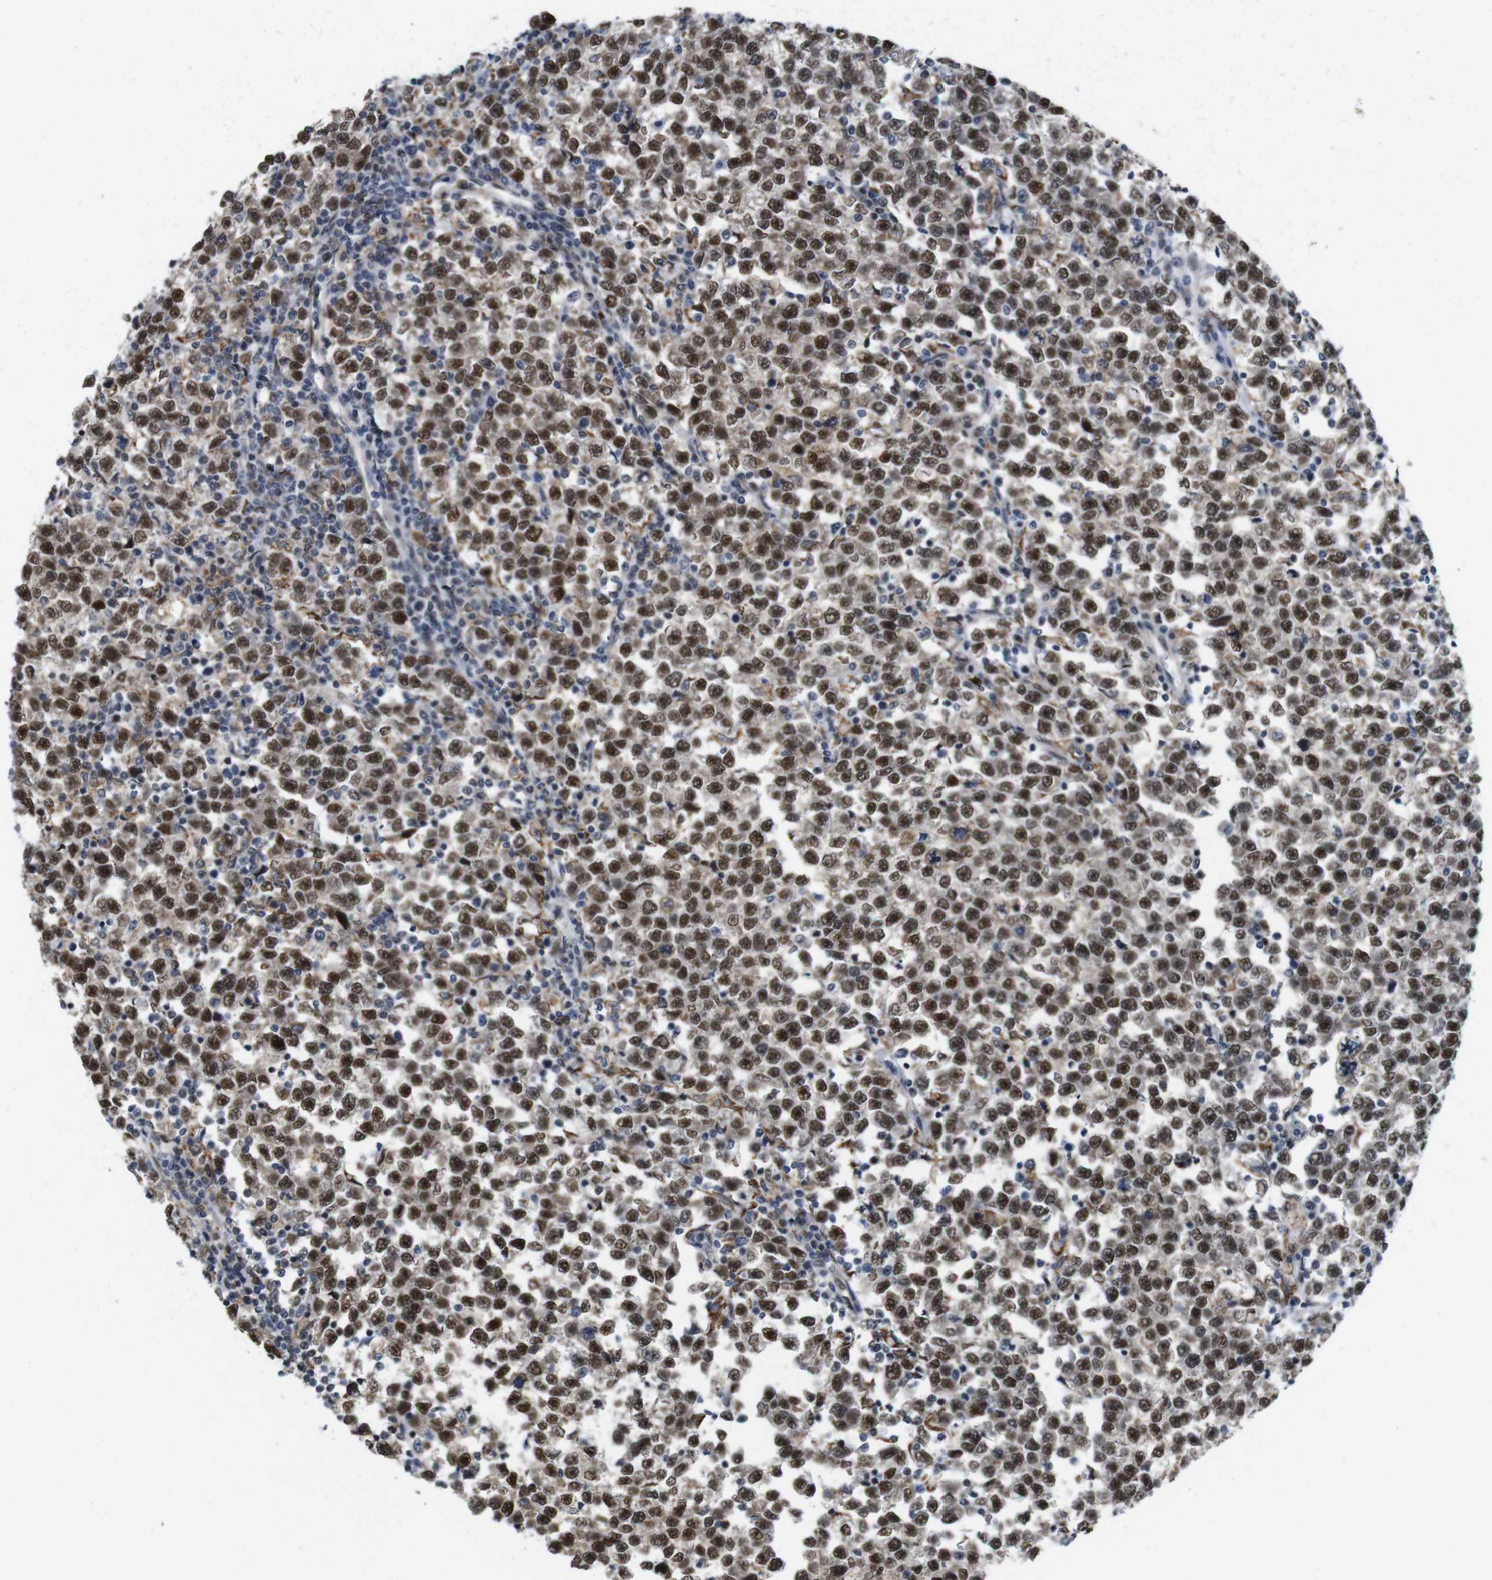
{"staining": {"intensity": "strong", "quantity": ">75%", "location": "cytoplasmic/membranous,nuclear"}, "tissue": "testis cancer", "cell_type": "Tumor cells", "image_type": "cancer", "snomed": [{"axis": "morphology", "description": "Normal tissue, NOS"}, {"axis": "morphology", "description": "Seminoma, NOS"}, {"axis": "topography", "description": "Testis"}], "caption": "Seminoma (testis) stained with DAB immunohistochemistry reveals high levels of strong cytoplasmic/membranous and nuclear positivity in approximately >75% of tumor cells. (Stains: DAB in brown, nuclei in blue, Microscopy: brightfield microscopy at high magnification).", "gene": "PNMA8A", "patient": {"sex": "male", "age": 43}}